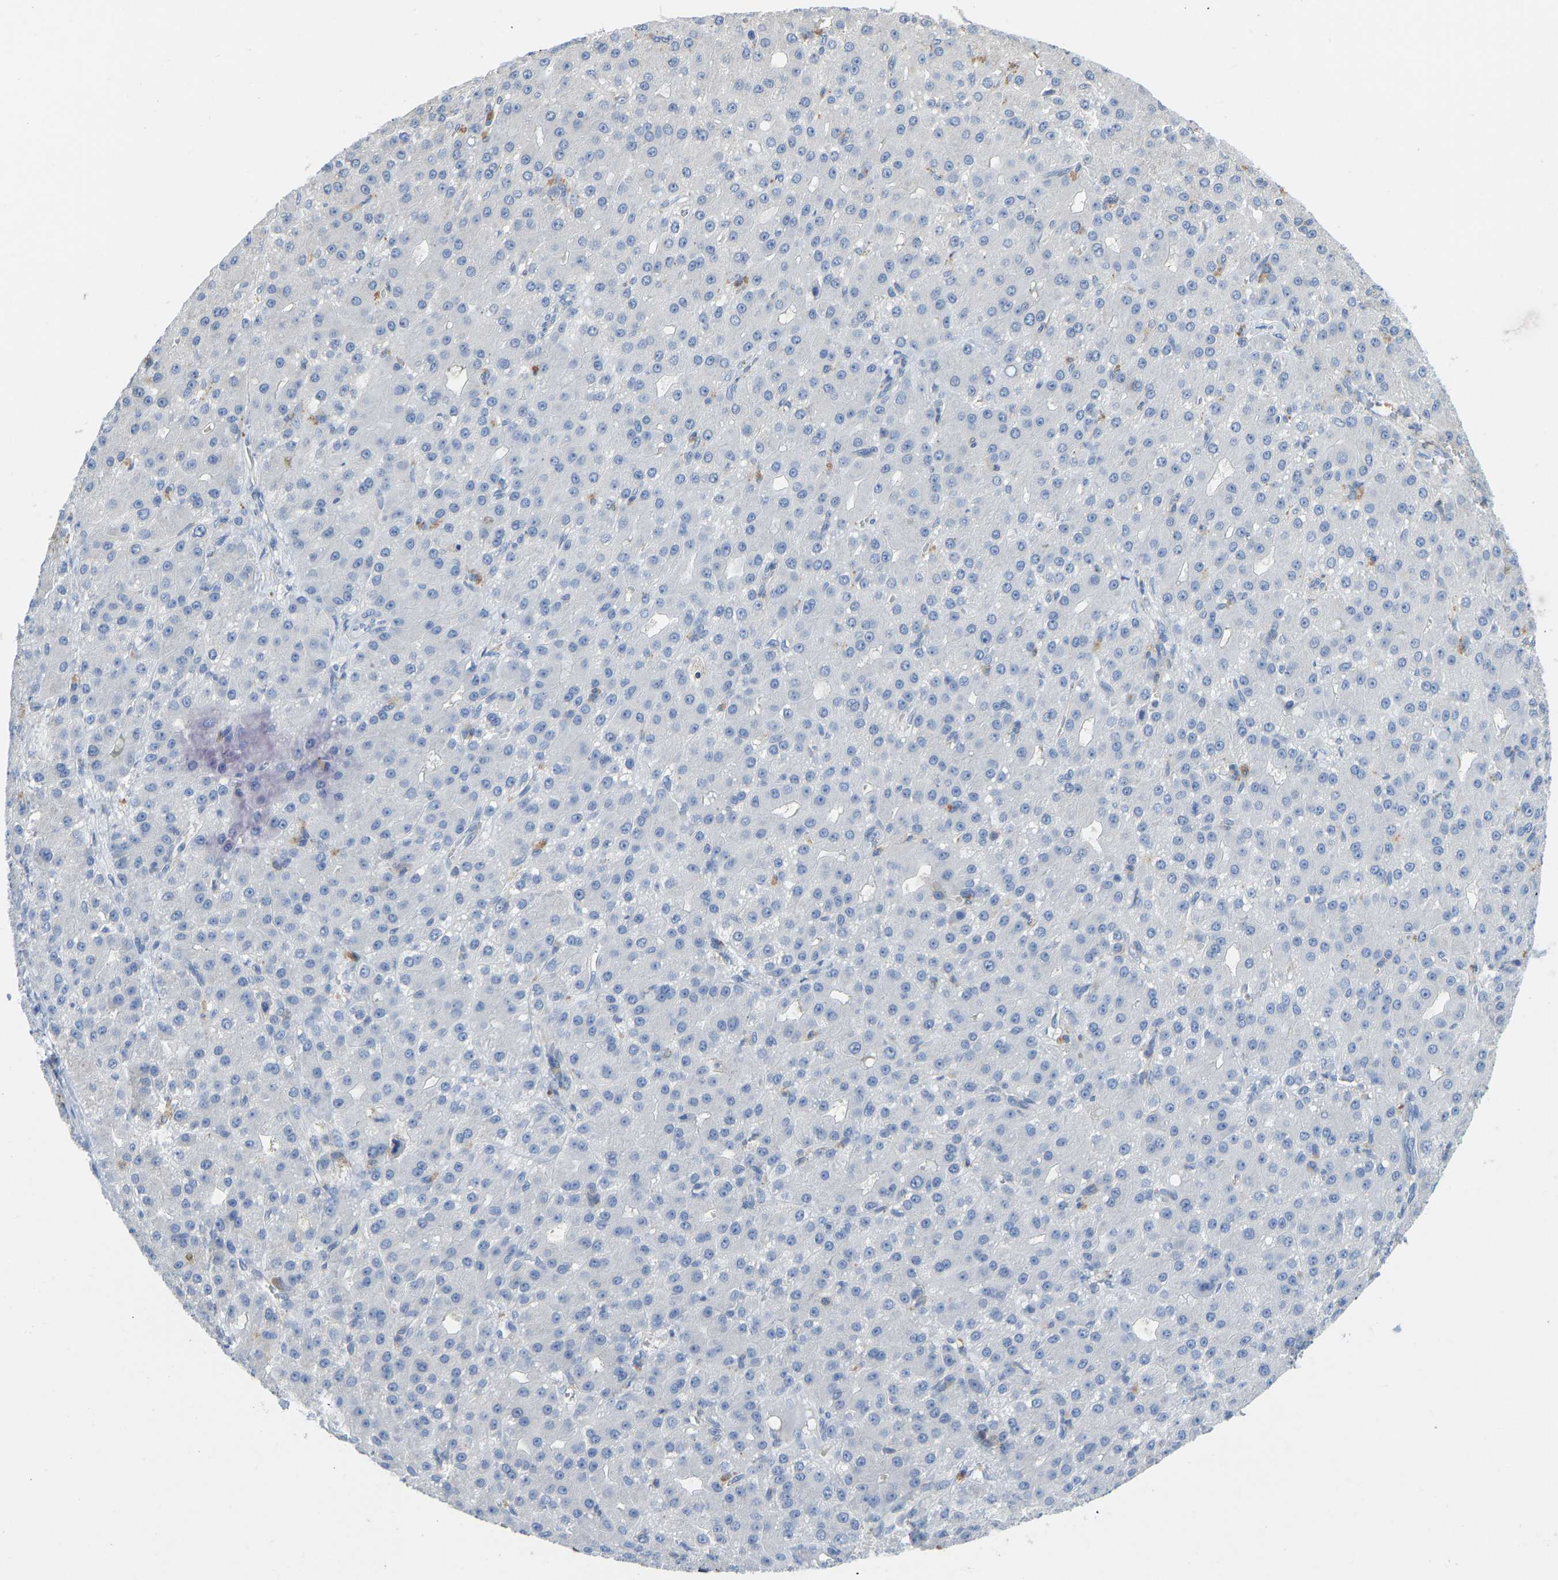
{"staining": {"intensity": "negative", "quantity": "none", "location": "none"}, "tissue": "liver cancer", "cell_type": "Tumor cells", "image_type": "cancer", "snomed": [{"axis": "morphology", "description": "Carcinoma, Hepatocellular, NOS"}, {"axis": "topography", "description": "Liver"}], "caption": "A high-resolution histopathology image shows IHC staining of liver cancer (hepatocellular carcinoma), which demonstrates no significant positivity in tumor cells.", "gene": "NDRG3", "patient": {"sex": "male", "age": 67}}